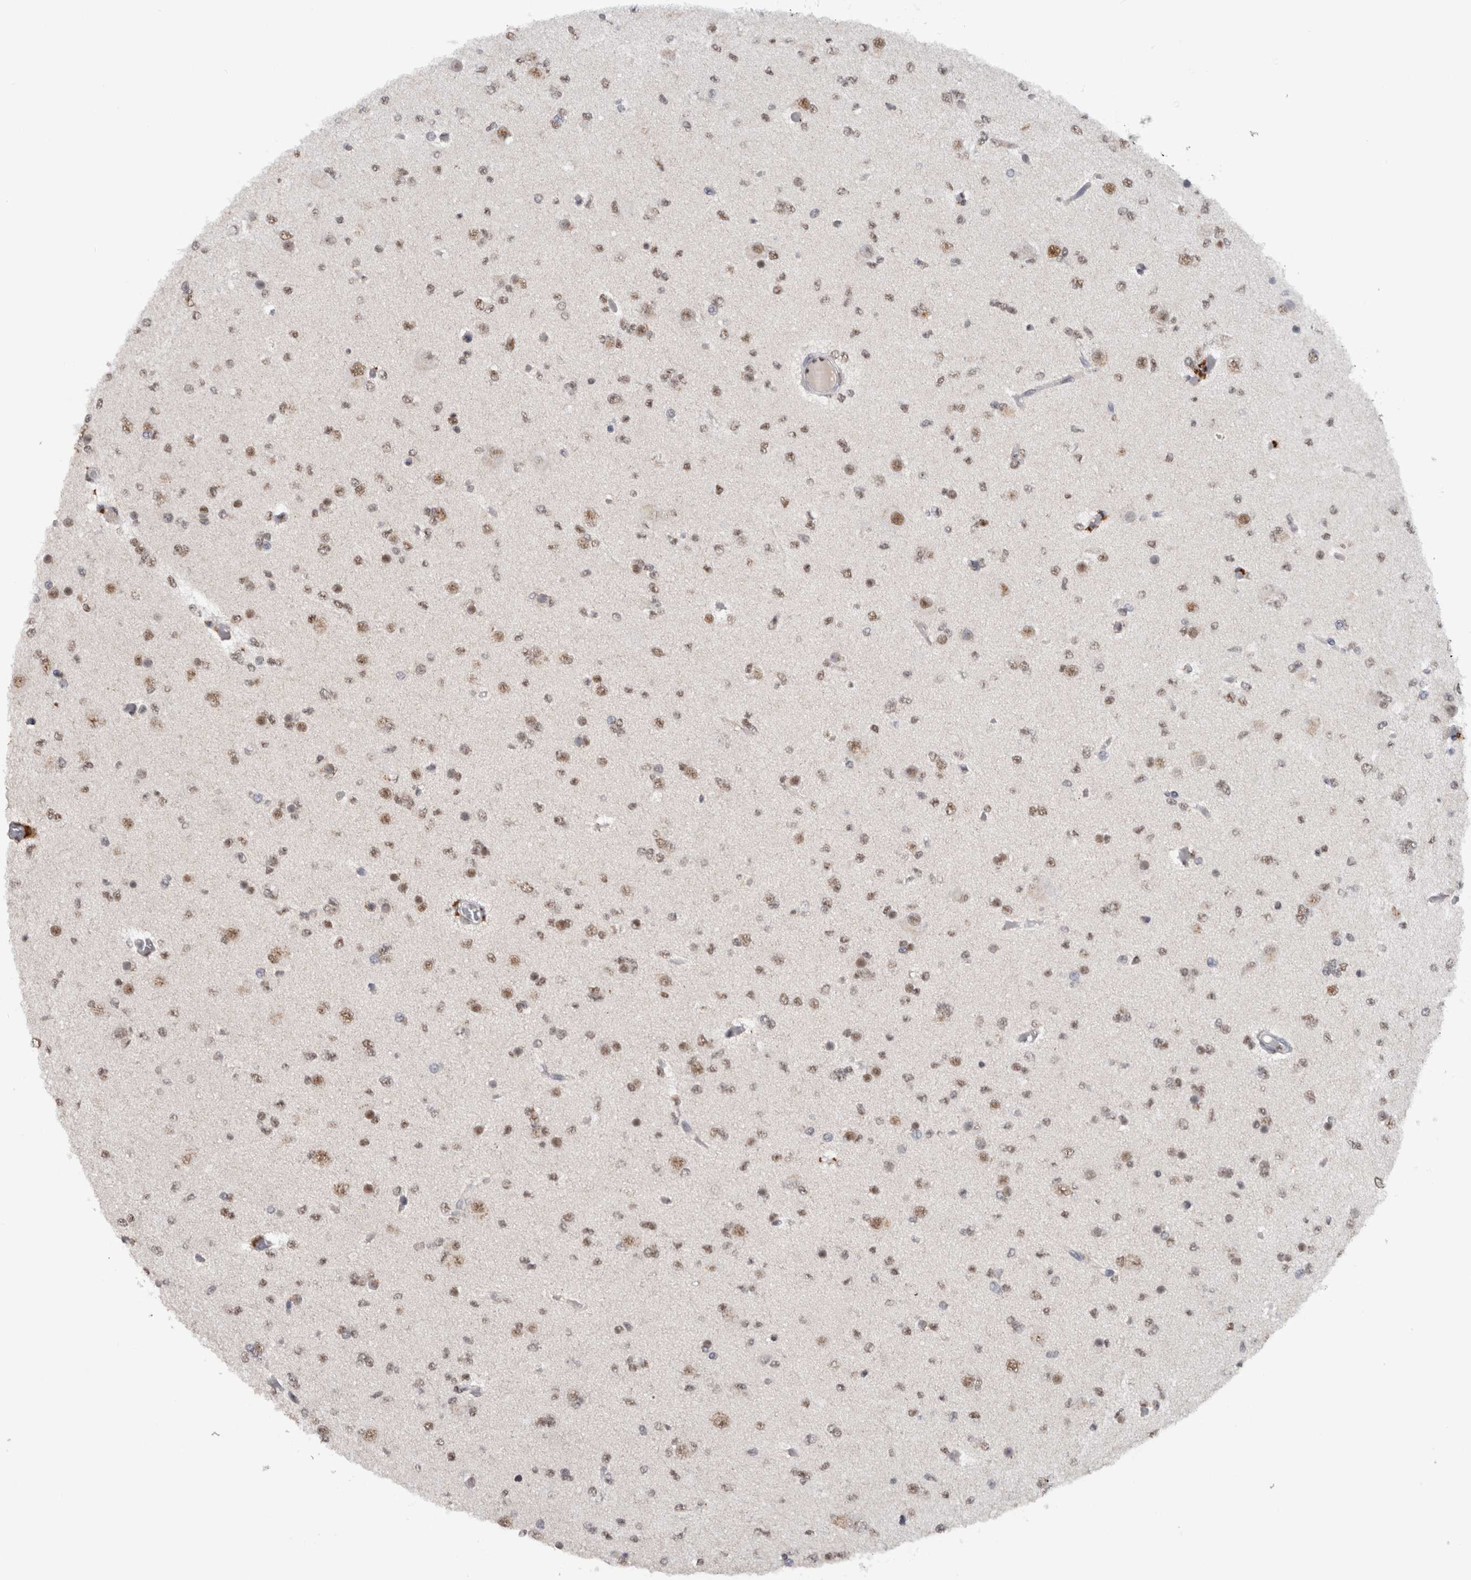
{"staining": {"intensity": "weak", "quantity": ">75%", "location": "nuclear"}, "tissue": "glioma", "cell_type": "Tumor cells", "image_type": "cancer", "snomed": [{"axis": "morphology", "description": "Glioma, malignant, Low grade"}, {"axis": "topography", "description": "Brain"}], "caption": "IHC of malignant glioma (low-grade) shows low levels of weak nuclear positivity in approximately >75% of tumor cells. Immunohistochemistry (ihc) stains the protein in brown and the nuclei are stained blue.", "gene": "RPS6KA2", "patient": {"sex": "female", "age": 22}}